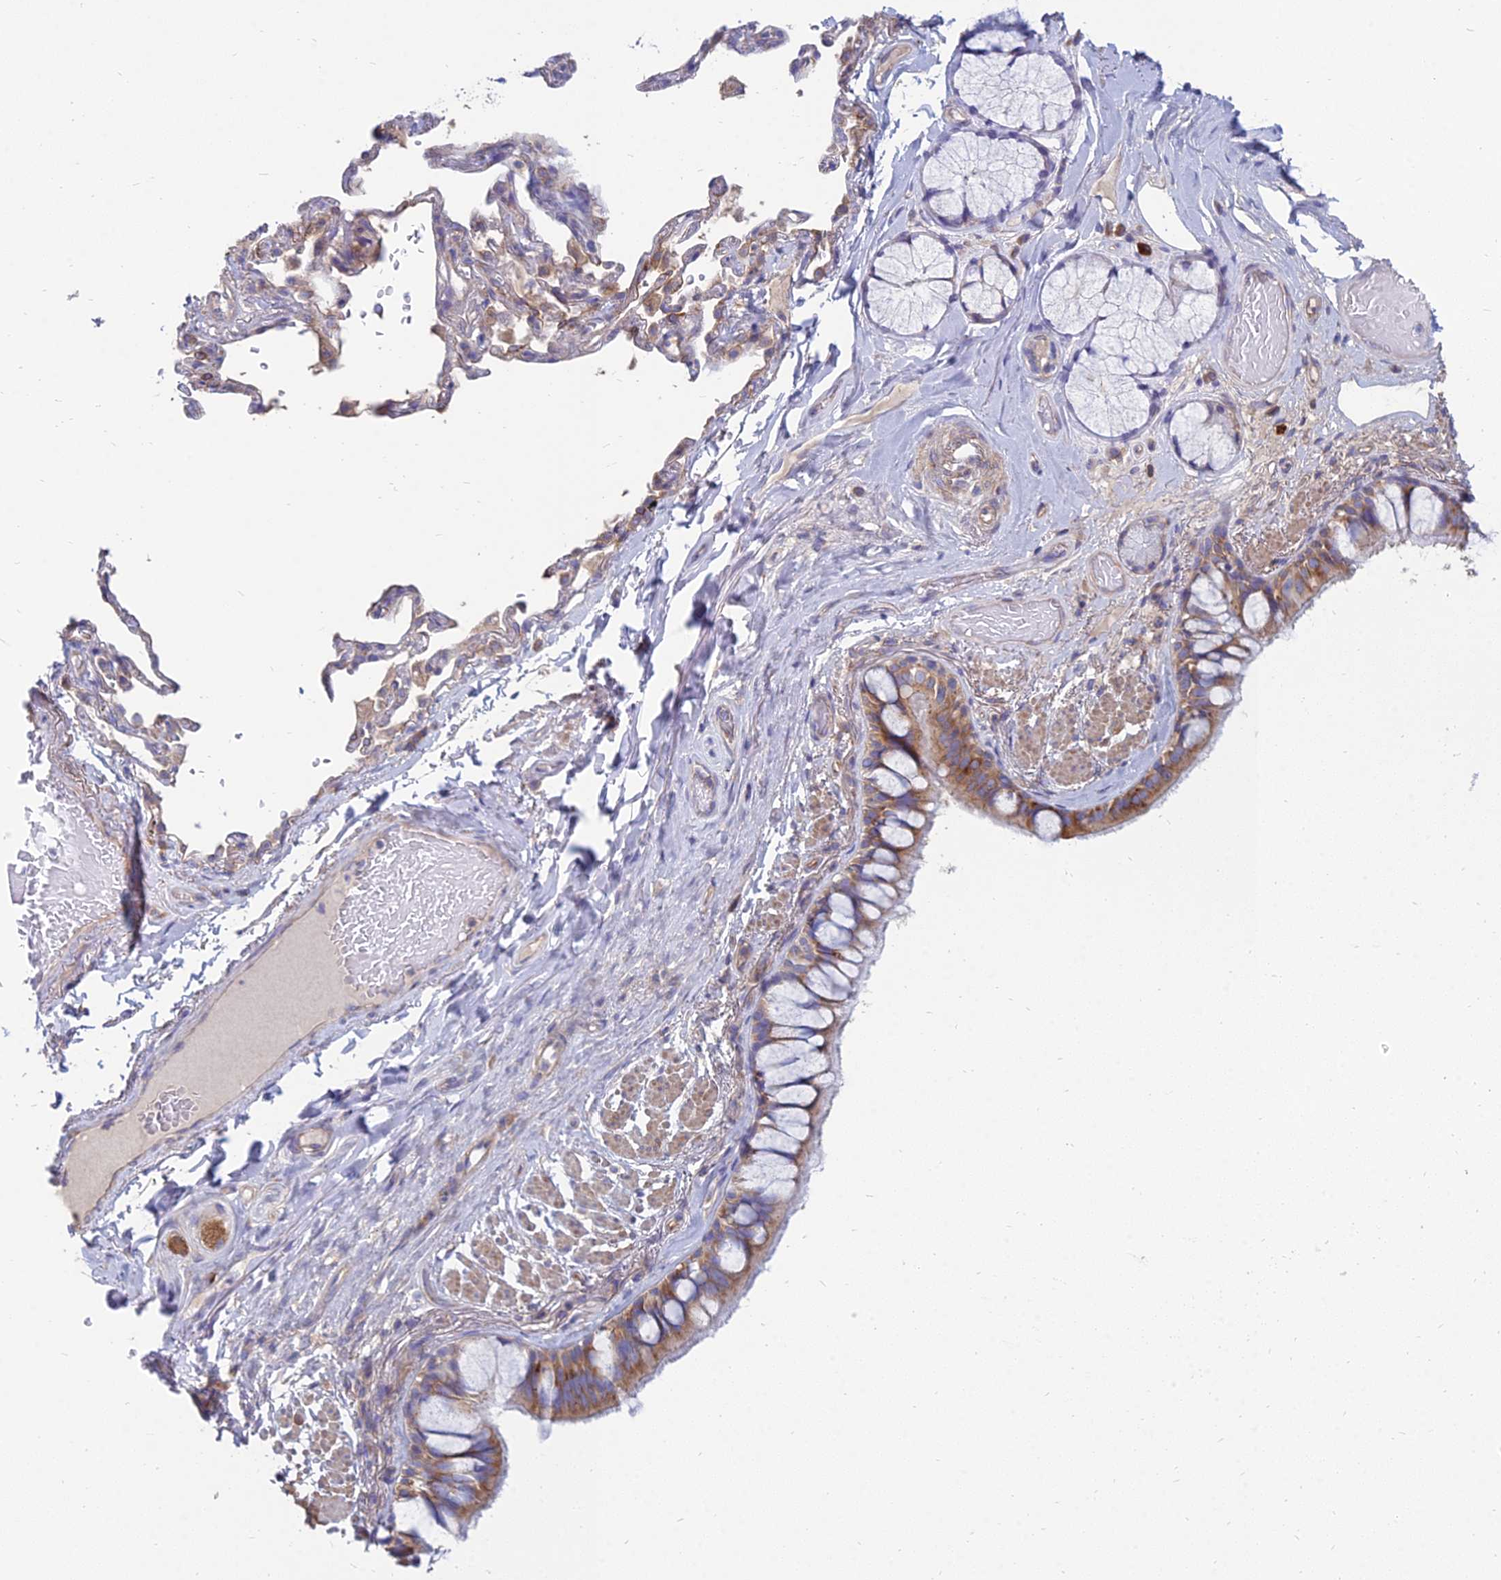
{"staining": {"intensity": "moderate", "quantity": ">75%", "location": "cytoplasmic/membranous"}, "tissue": "bronchus", "cell_type": "Respiratory epithelial cells", "image_type": "normal", "snomed": [{"axis": "morphology", "description": "Normal tissue, NOS"}, {"axis": "topography", "description": "Bronchus"}], "caption": "High-magnification brightfield microscopy of normal bronchus stained with DAB (brown) and counterstained with hematoxylin (blue). respiratory epithelial cells exhibit moderate cytoplasmic/membranous expression is identified in approximately>75% of cells. (Brightfield microscopy of DAB IHC at high magnification).", "gene": "TXLNA", "patient": {"sex": "male", "age": 70}}